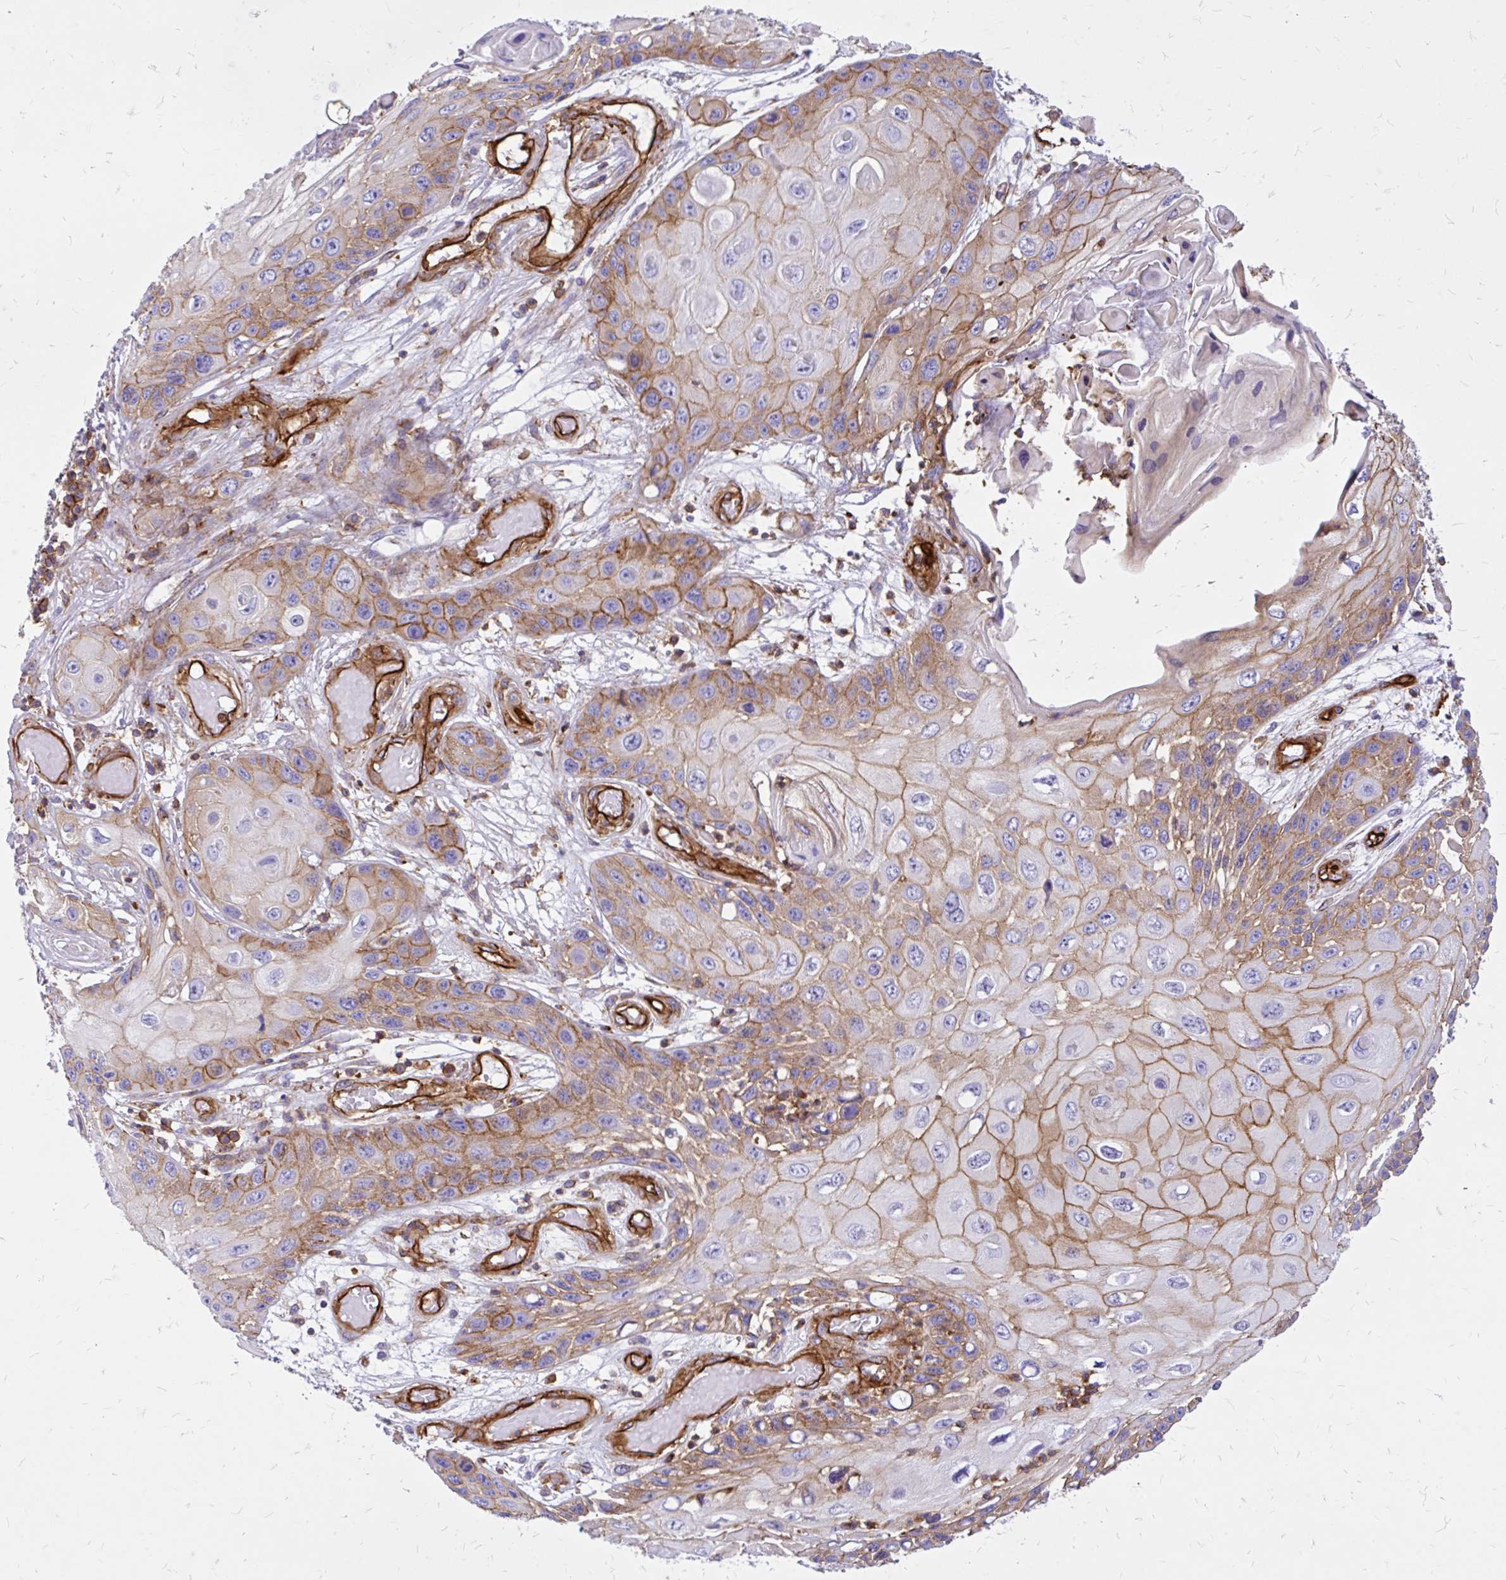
{"staining": {"intensity": "moderate", "quantity": ">75%", "location": "cytoplasmic/membranous"}, "tissue": "skin cancer", "cell_type": "Tumor cells", "image_type": "cancer", "snomed": [{"axis": "morphology", "description": "Squamous cell carcinoma, NOS"}, {"axis": "topography", "description": "Skin"}, {"axis": "topography", "description": "Vulva"}], "caption": "Protein staining shows moderate cytoplasmic/membranous expression in approximately >75% of tumor cells in skin cancer (squamous cell carcinoma).", "gene": "MAP1LC3B", "patient": {"sex": "female", "age": 44}}